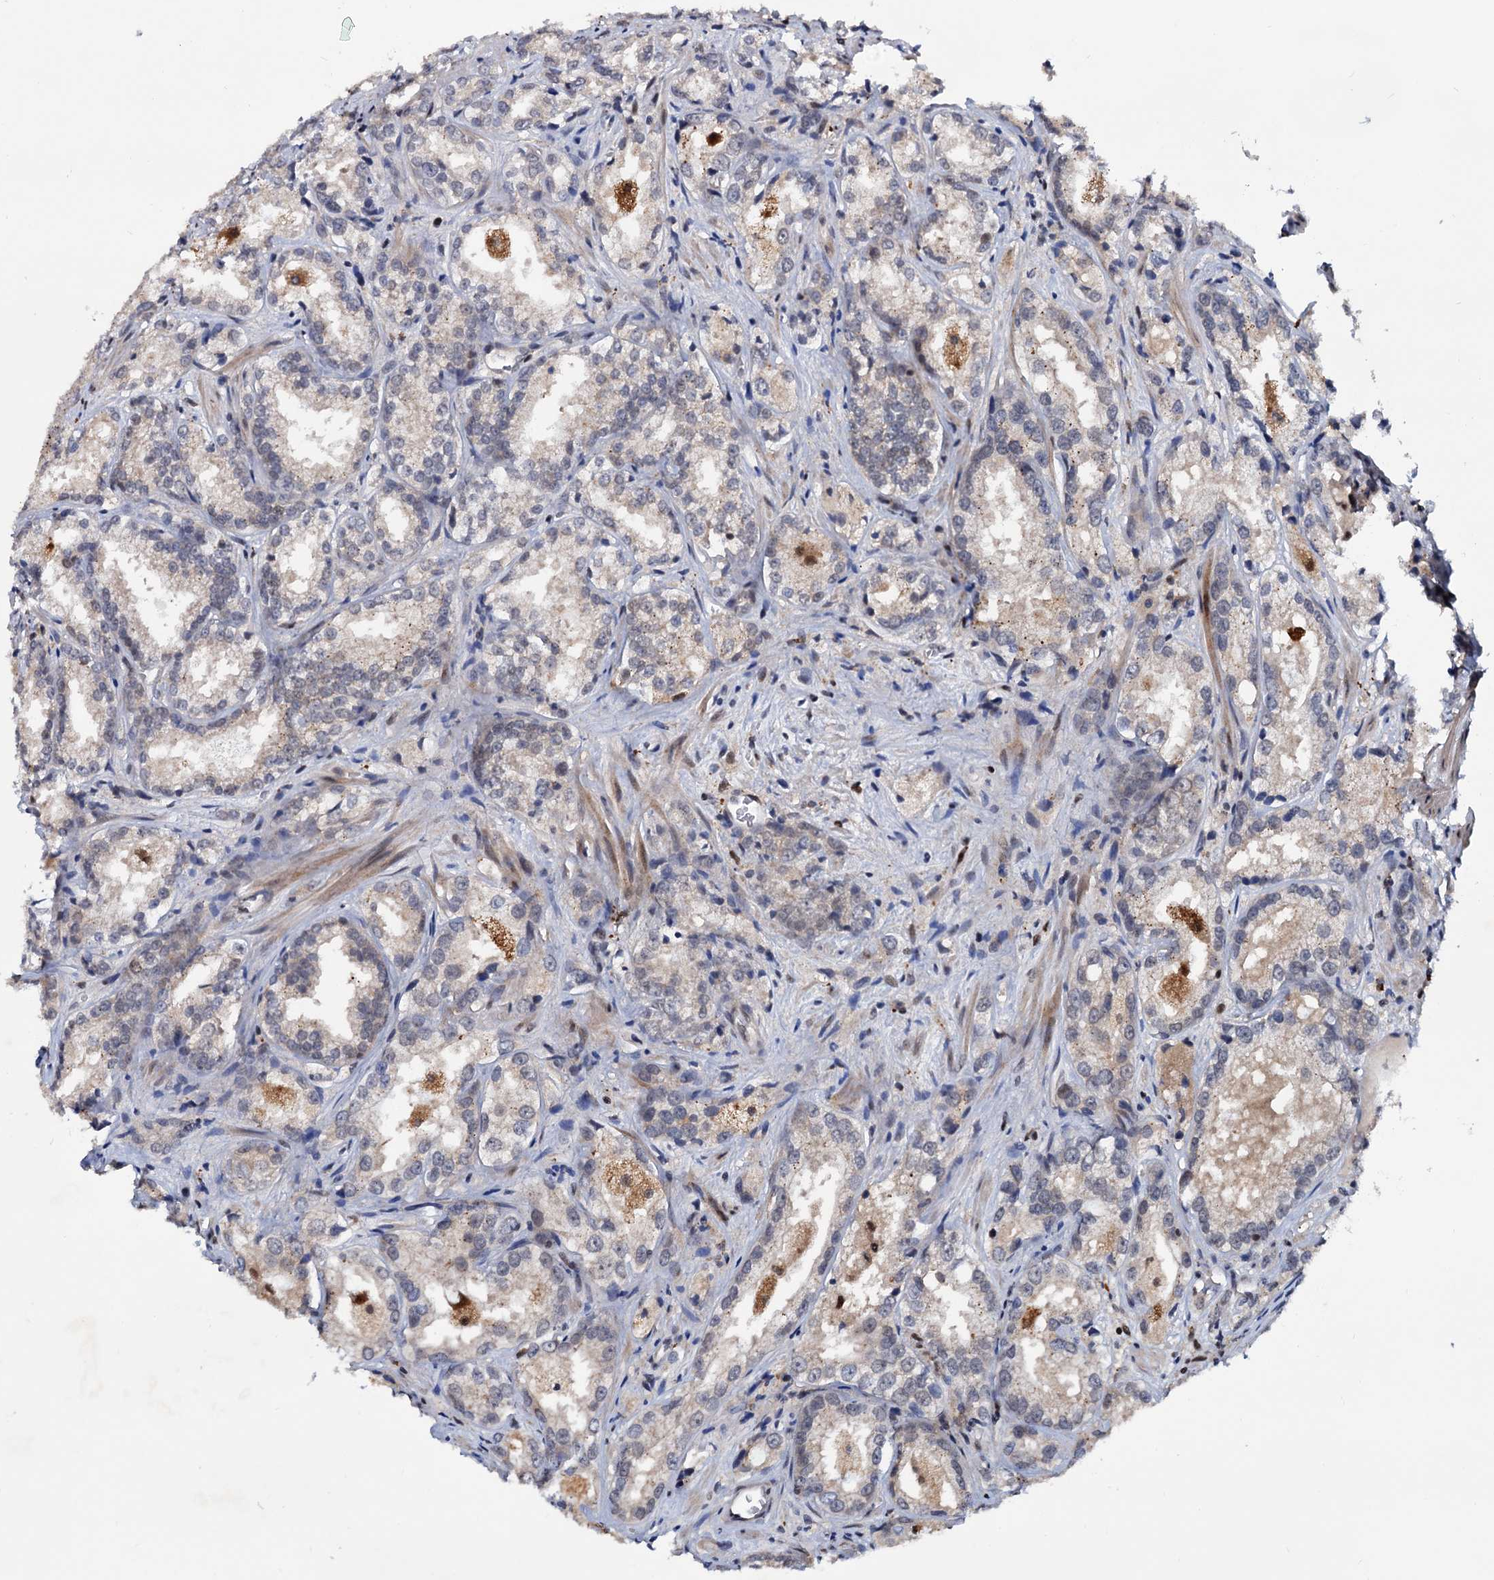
{"staining": {"intensity": "weak", "quantity": "<25%", "location": "cytoplasmic/membranous"}, "tissue": "prostate cancer", "cell_type": "Tumor cells", "image_type": "cancer", "snomed": [{"axis": "morphology", "description": "Adenocarcinoma, Low grade"}, {"axis": "topography", "description": "Prostate"}], "caption": "A high-resolution histopathology image shows IHC staining of prostate cancer (low-grade adenocarcinoma), which displays no significant positivity in tumor cells.", "gene": "RNASEH2B", "patient": {"sex": "male", "age": 47}}